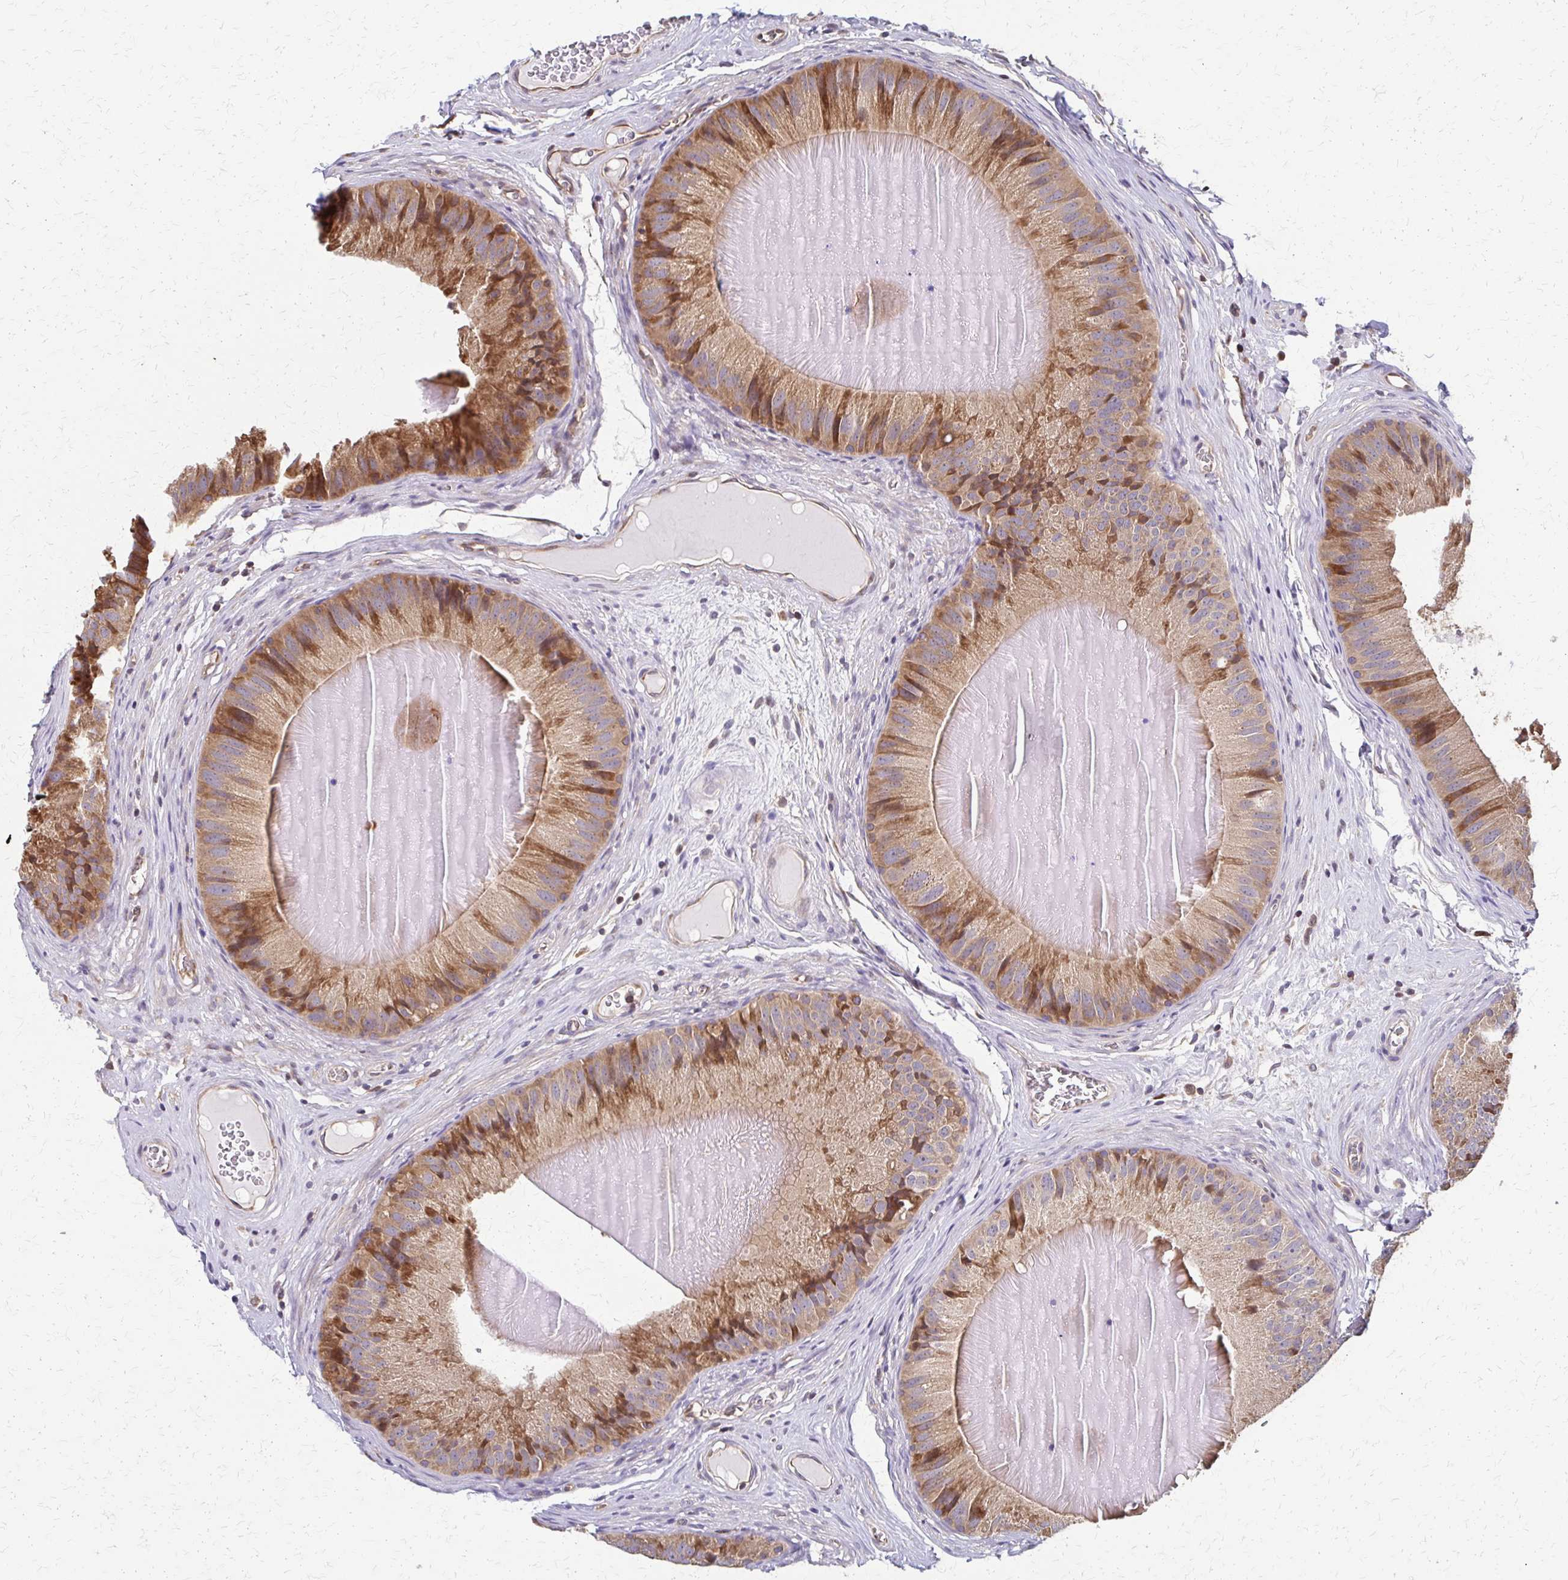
{"staining": {"intensity": "moderate", "quantity": ">75%", "location": "cytoplasmic/membranous"}, "tissue": "epididymis", "cell_type": "Glandular cells", "image_type": "normal", "snomed": [{"axis": "morphology", "description": "Normal tissue, NOS"}, {"axis": "topography", "description": "Epididymis, spermatic cord, NOS"}], "caption": "High-power microscopy captured an immunohistochemistry (IHC) photomicrograph of normal epididymis, revealing moderate cytoplasmic/membranous positivity in about >75% of glandular cells.", "gene": "EEF2", "patient": {"sex": "male", "age": 39}}